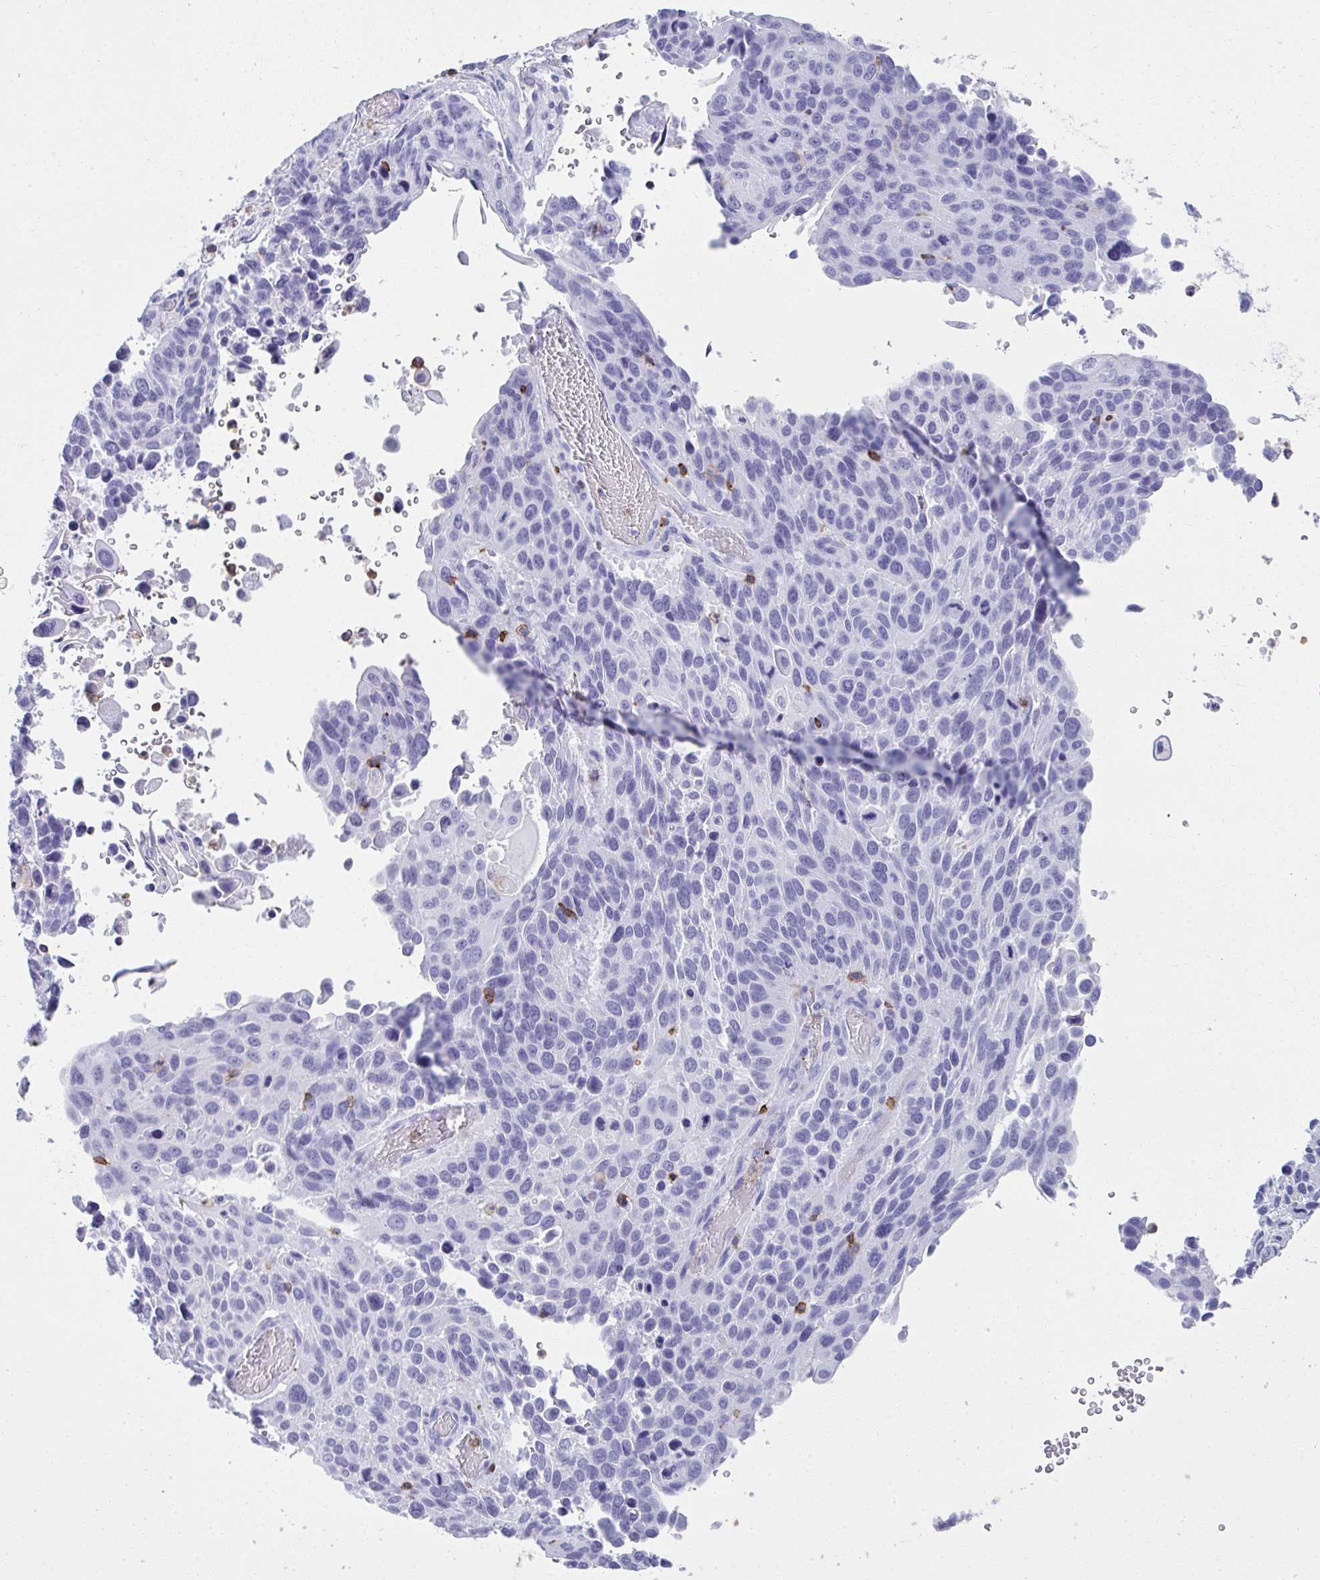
{"staining": {"intensity": "negative", "quantity": "none", "location": "none"}, "tissue": "lung cancer", "cell_type": "Tumor cells", "image_type": "cancer", "snomed": [{"axis": "morphology", "description": "Squamous cell carcinoma, NOS"}, {"axis": "topography", "description": "Lung"}], "caption": "High power microscopy histopathology image of an IHC photomicrograph of lung squamous cell carcinoma, revealing no significant positivity in tumor cells.", "gene": "SPN", "patient": {"sex": "male", "age": 68}}